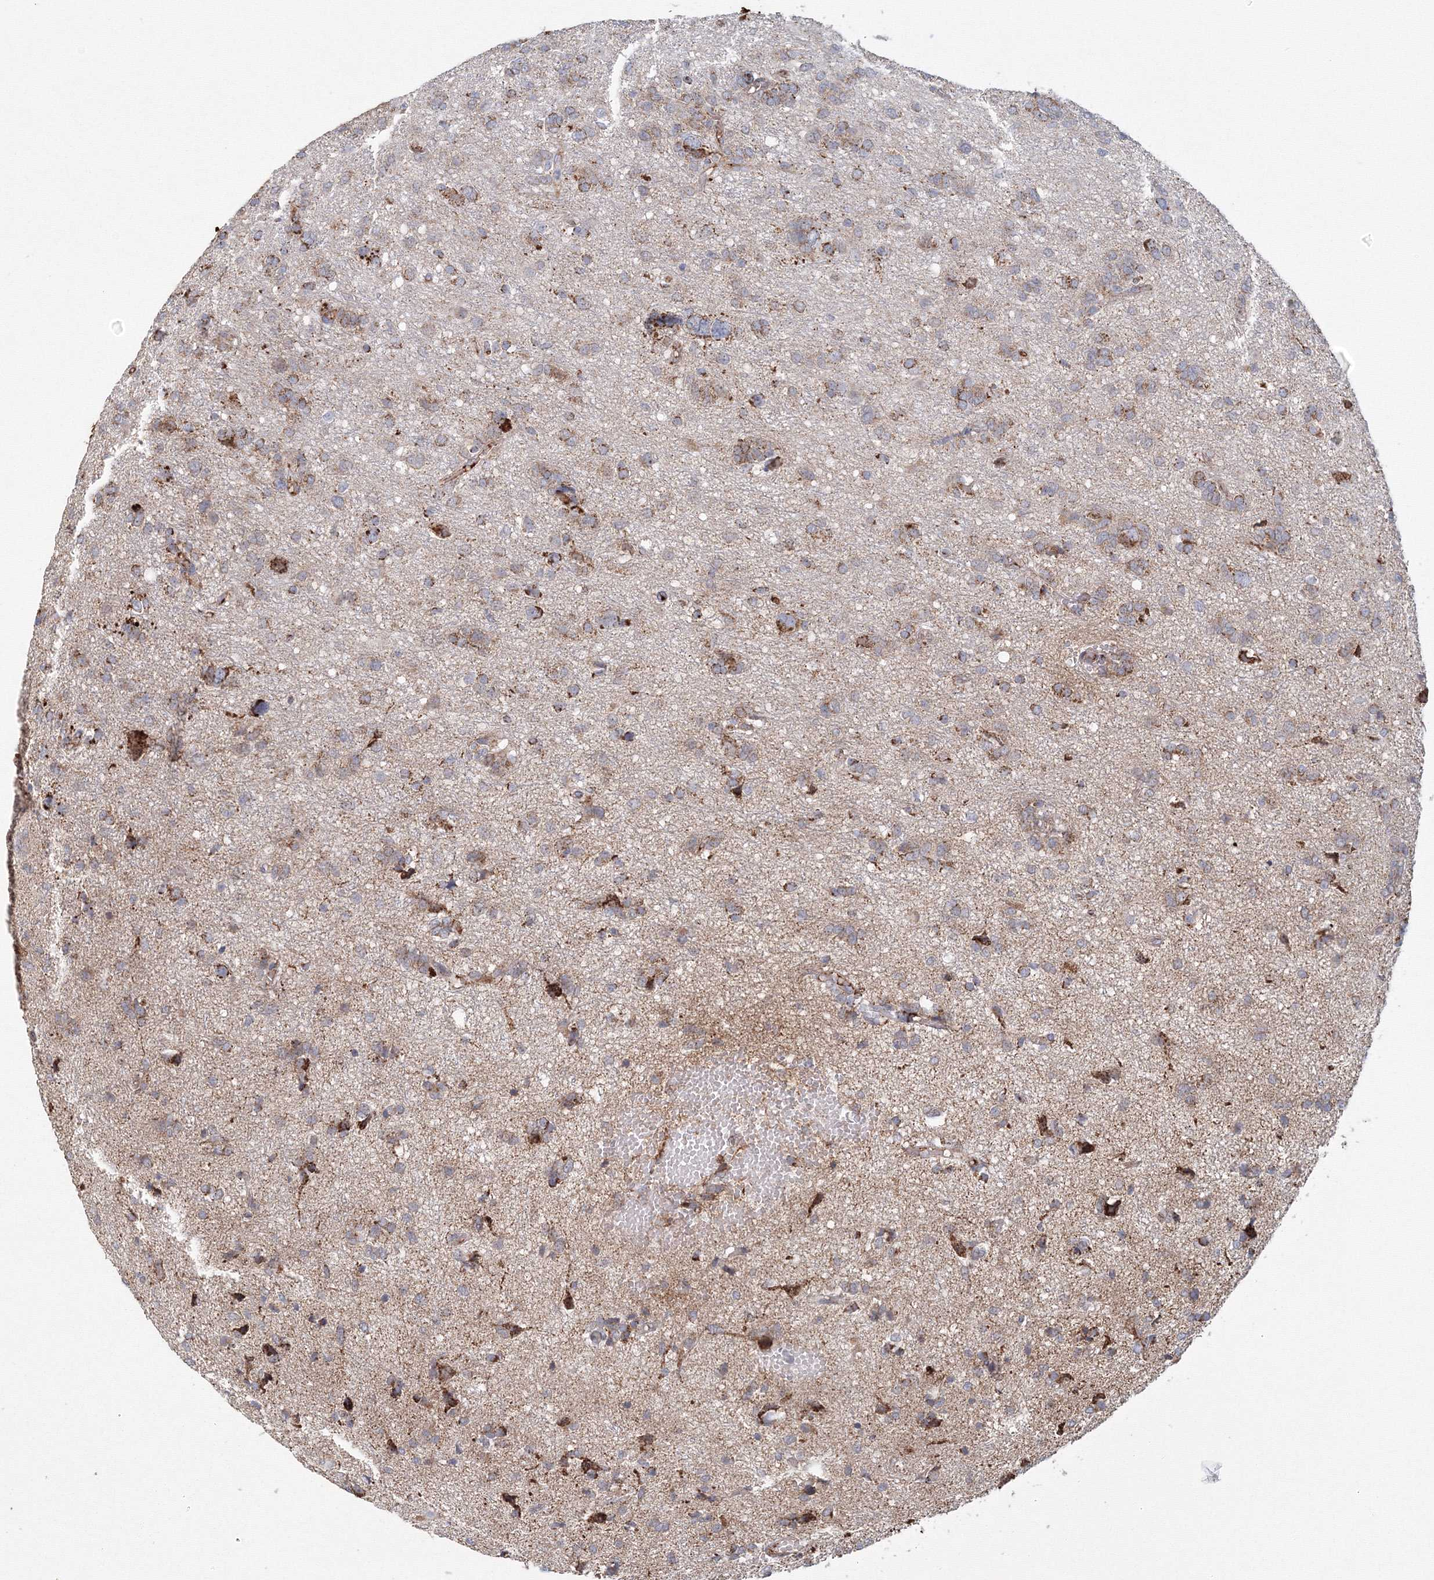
{"staining": {"intensity": "moderate", "quantity": "25%-75%", "location": "cytoplasmic/membranous"}, "tissue": "glioma", "cell_type": "Tumor cells", "image_type": "cancer", "snomed": [{"axis": "morphology", "description": "Glioma, malignant, High grade"}, {"axis": "topography", "description": "Brain"}], "caption": "Immunohistochemical staining of malignant glioma (high-grade) exhibits moderate cytoplasmic/membranous protein staining in about 25%-75% of tumor cells. Using DAB (brown) and hematoxylin (blue) stains, captured at high magnification using brightfield microscopy.", "gene": "GRPEL1", "patient": {"sex": "female", "age": 59}}